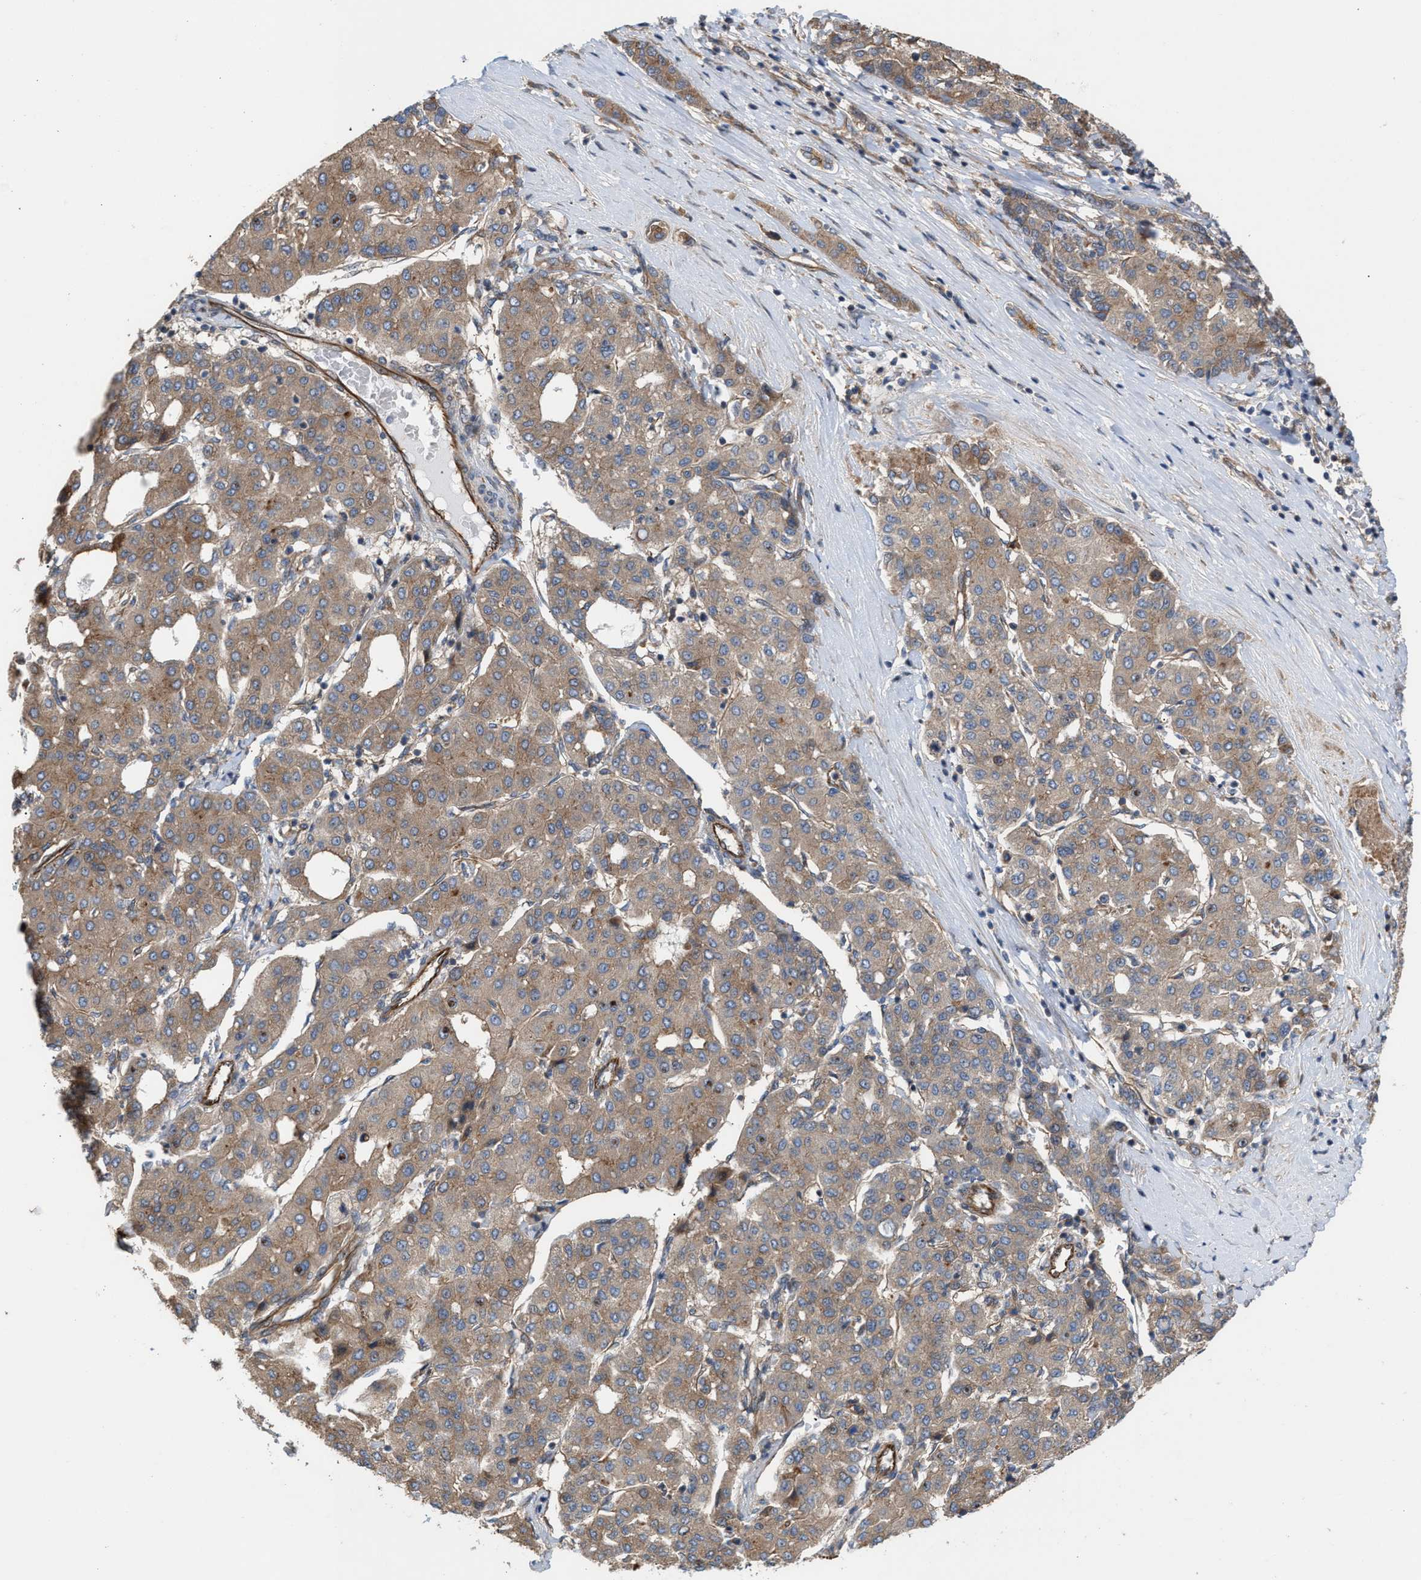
{"staining": {"intensity": "weak", "quantity": ">75%", "location": "cytoplasmic/membranous"}, "tissue": "liver cancer", "cell_type": "Tumor cells", "image_type": "cancer", "snomed": [{"axis": "morphology", "description": "Carcinoma, Hepatocellular, NOS"}, {"axis": "topography", "description": "Liver"}], "caption": "This histopathology image shows immunohistochemistry staining of hepatocellular carcinoma (liver), with low weak cytoplasmic/membranous expression in about >75% of tumor cells.", "gene": "EPS15L1", "patient": {"sex": "male", "age": 65}}